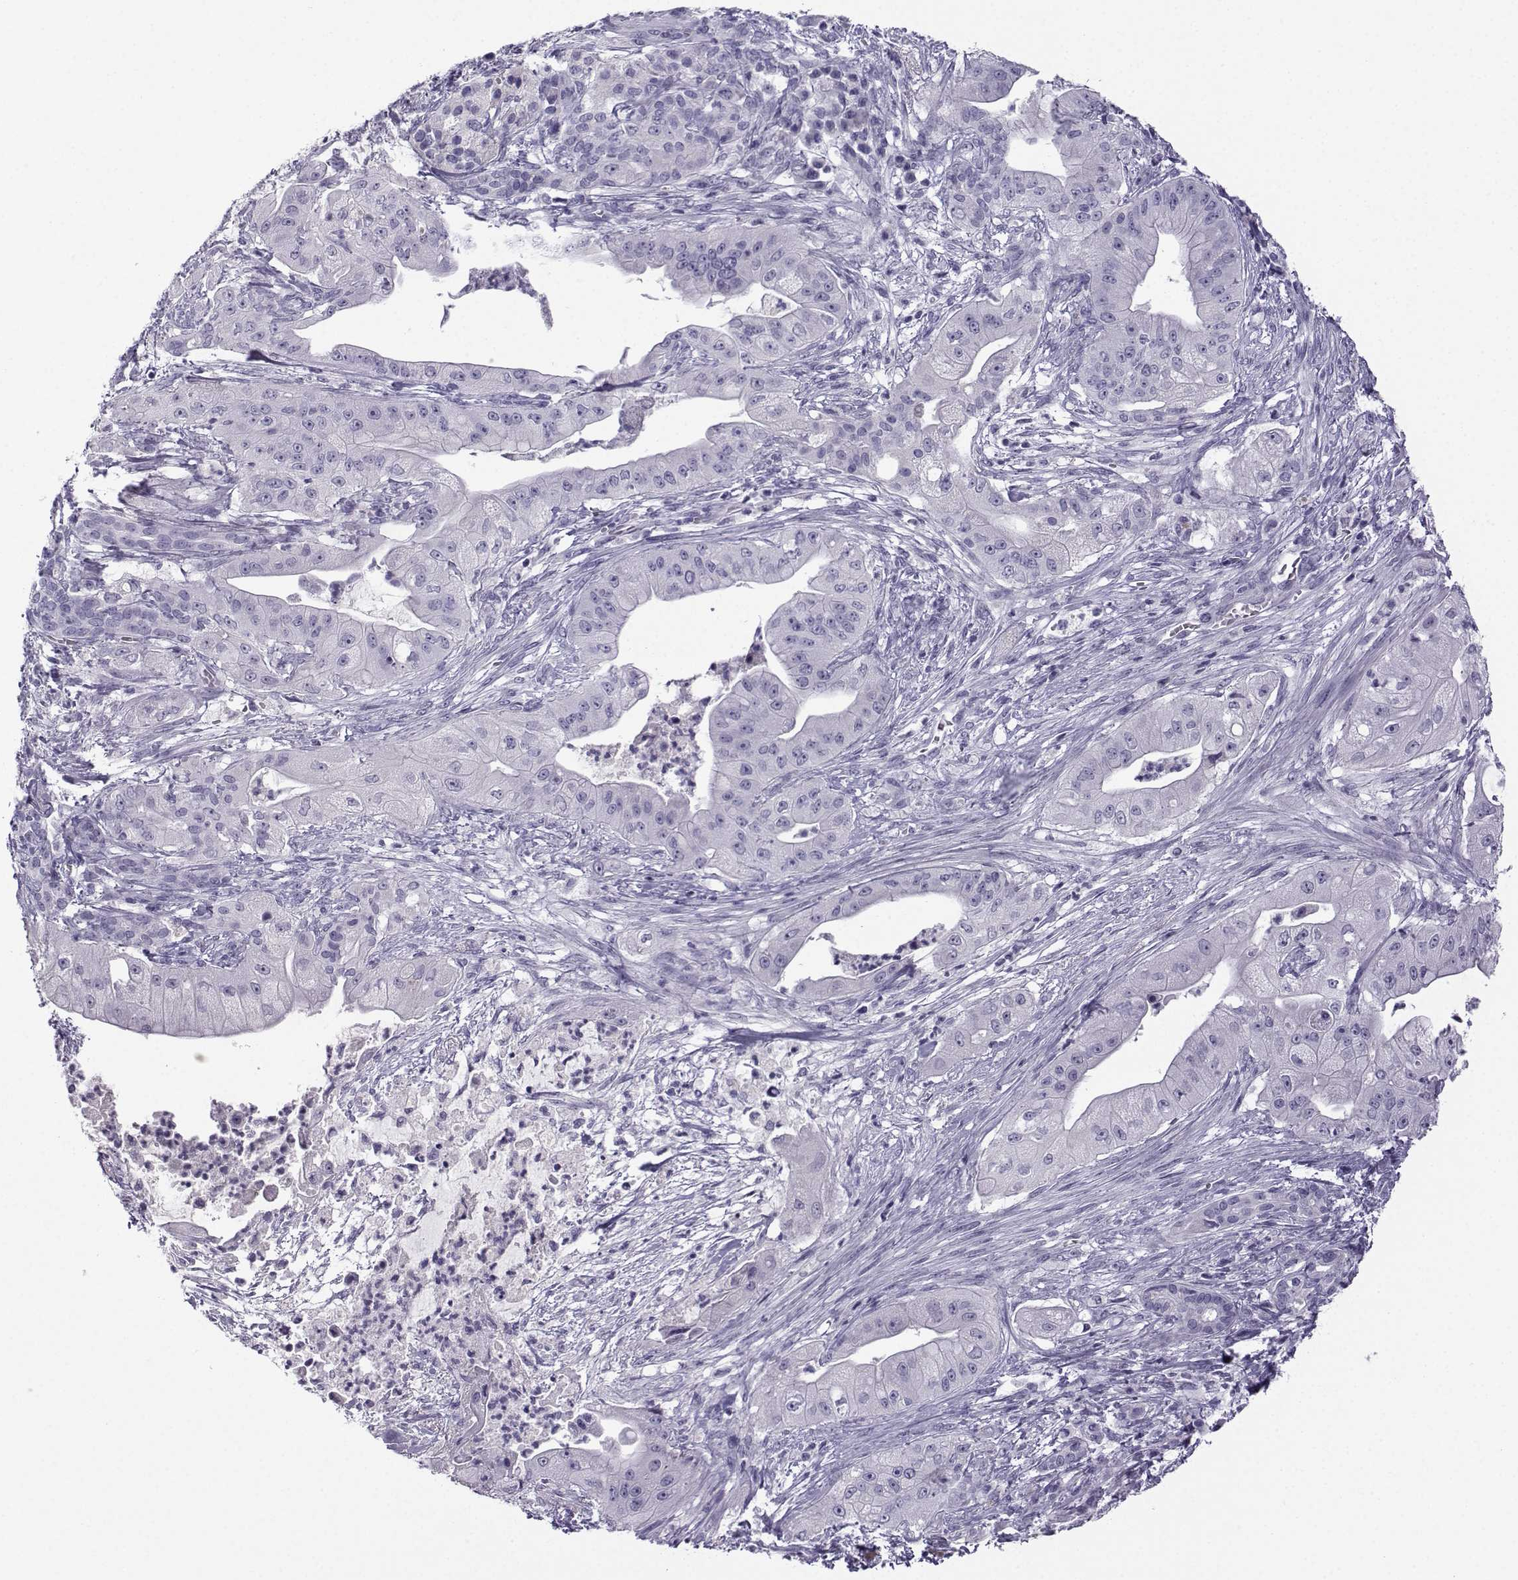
{"staining": {"intensity": "negative", "quantity": "none", "location": "none"}, "tissue": "pancreatic cancer", "cell_type": "Tumor cells", "image_type": "cancer", "snomed": [{"axis": "morphology", "description": "Normal tissue, NOS"}, {"axis": "morphology", "description": "Inflammation, NOS"}, {"axis": "morphology", "description": "Adenocarcinoma, NOS"}, {"axis": "topography", "description": "Pancreas"}], "caption": "Adenocarcinoma (pancreatic) stained for a protein using immunohistochemistry (IHC) reveals no positivity tumor cells.", "gene": "ARMC2", "patient": {"sex": "male", "age": 57}}